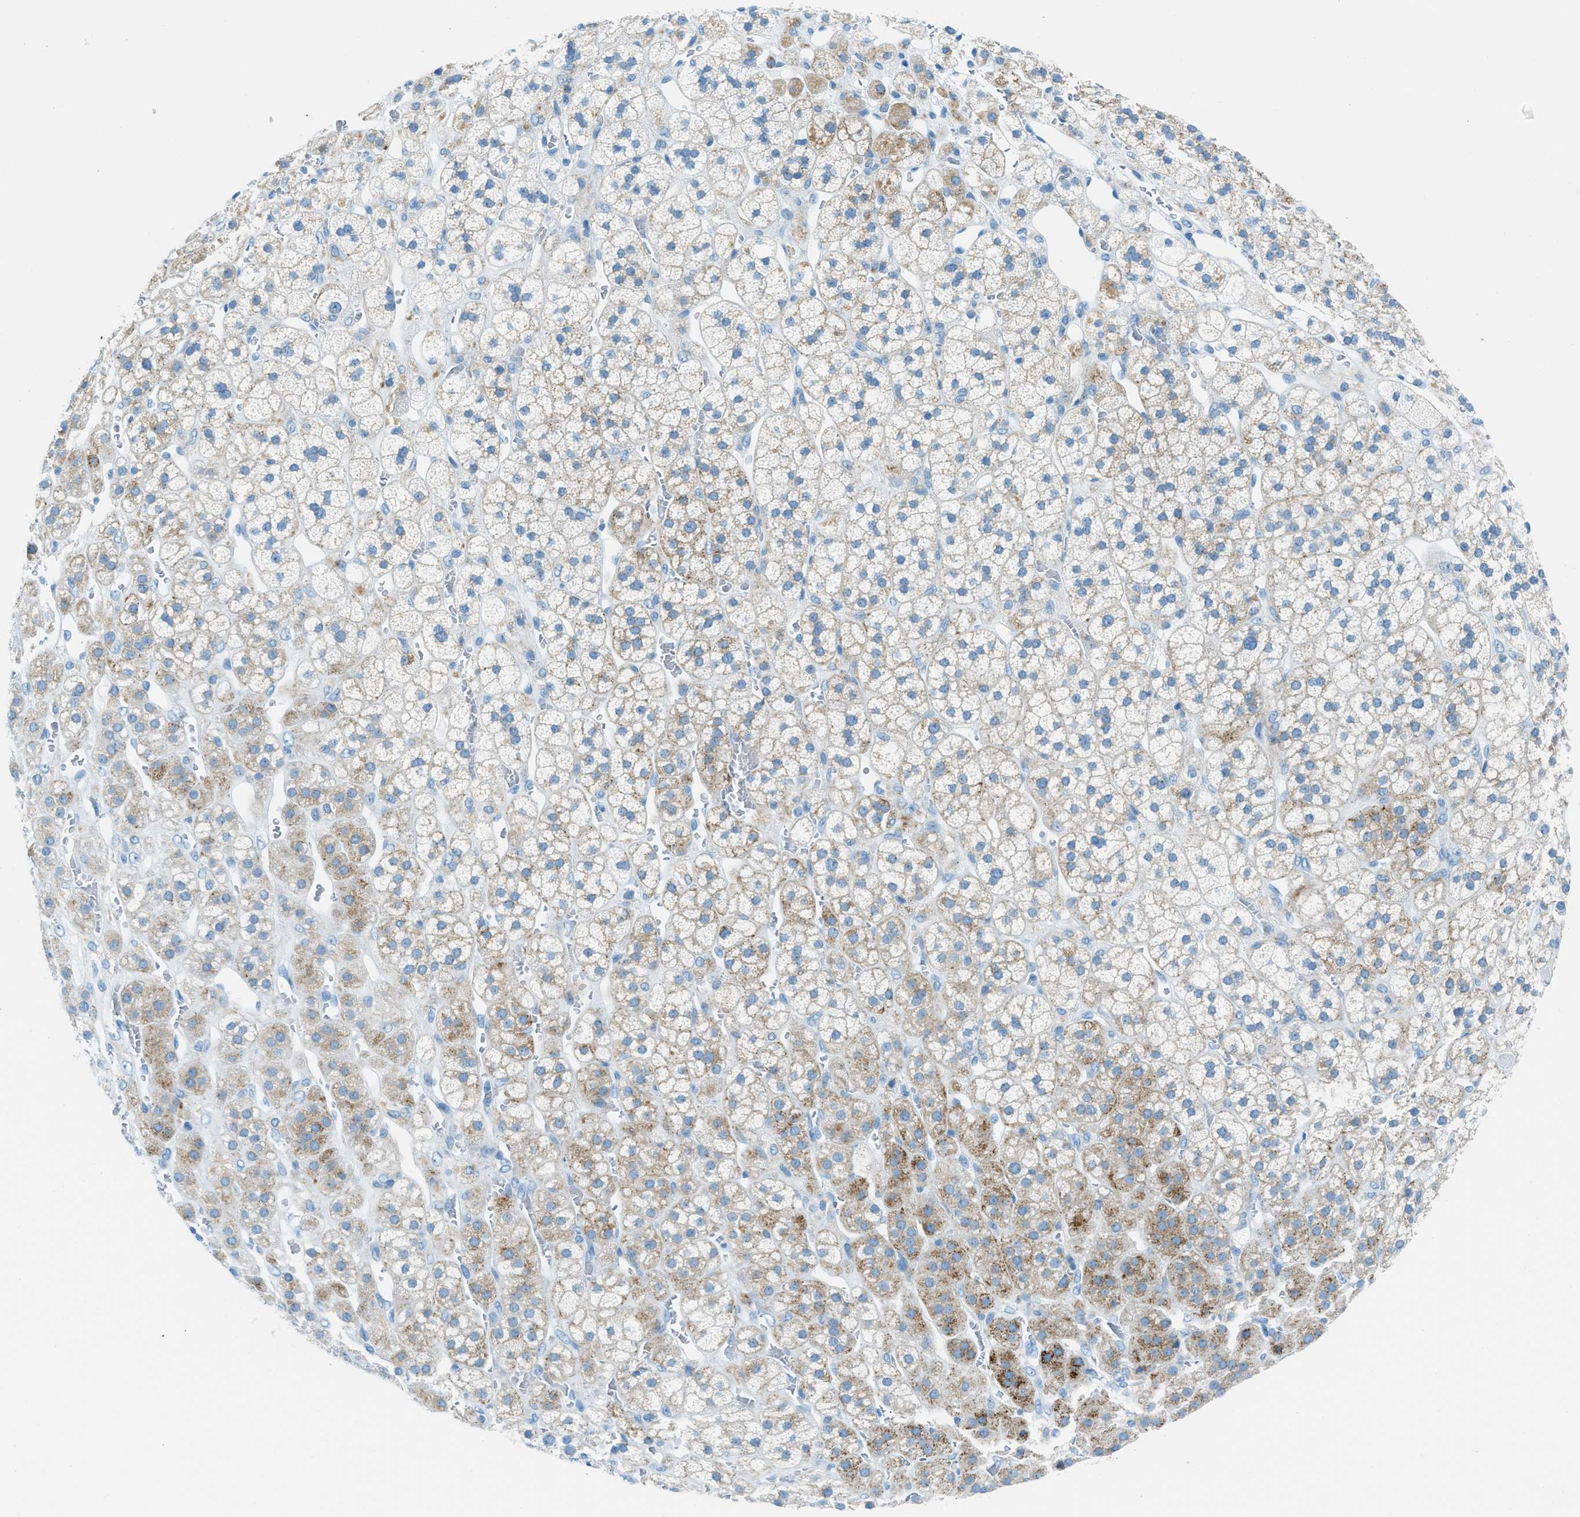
{"staining": {"intensity": "moderate", "quantity": "25%-75%", "location": "cytoplasmic/membranous"}, "tissue": "adrenal gland", "cell_type": "Glandular cells", "image_type": "normal", "snomed": [{"axis": "morphology", "description": "Normal tissue, NOS"}, {"axis": "topography", "description": "Adrenal gland"}], "caption": "Adrenal gland stained with DAB immunohistochemistry (IHC) demonstrates medium levels of moderate cytoplasmic/membranous positivity in about 25%-75% of glandular cells.", "gene": "C21orf62", "patient": {"sex": "male", "age": 56}}